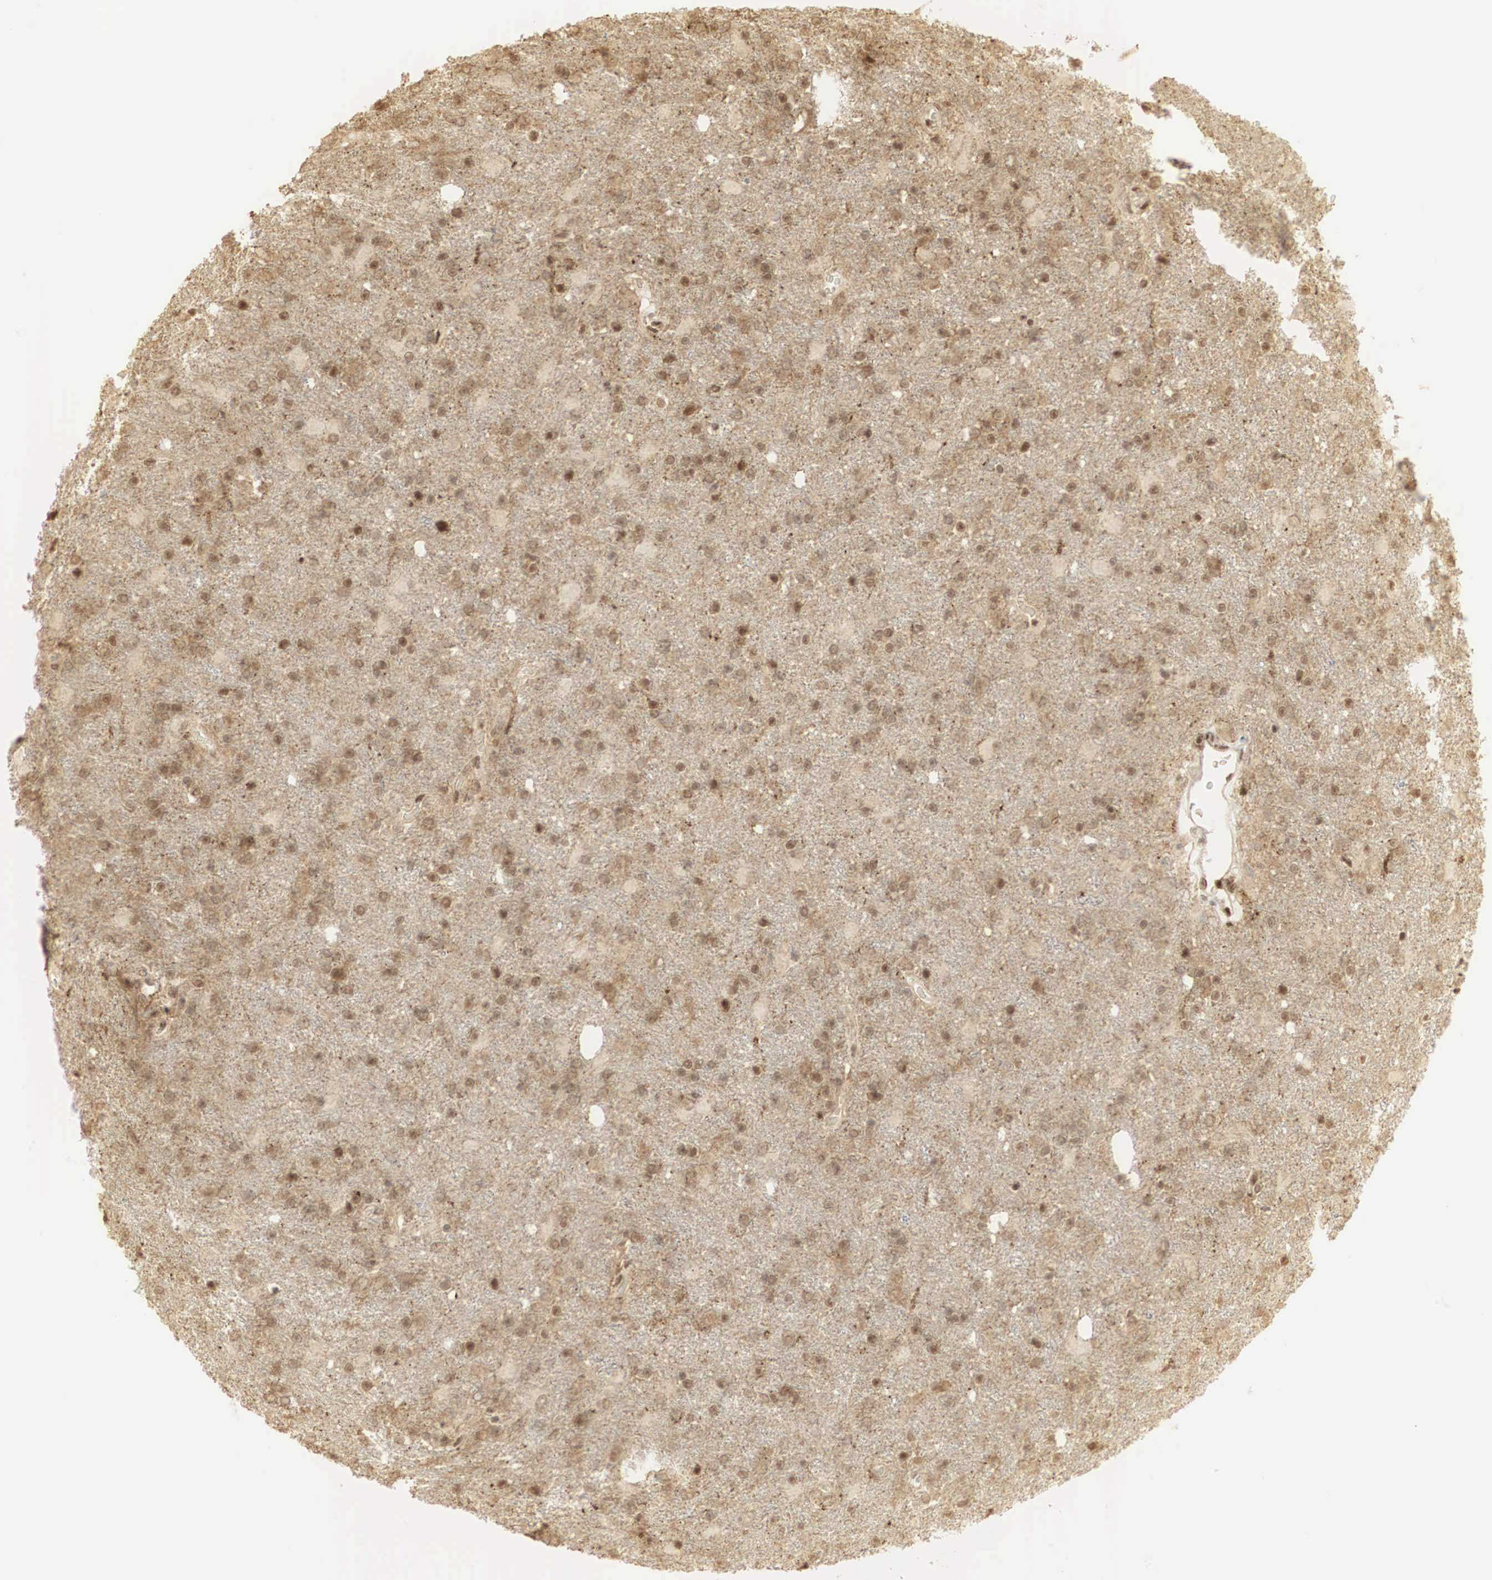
{"staining": {"intensity": "moderate", "quantity": ">75%", "location": "cytoplasmic/membranous,nuclear"}, "tissue": "glioma", "cell_type": "Tumor cells", "image_type": "cancer", "snomed": [{"axis": "morphology", "description": "Glioma, malignant, High grade"}, {"axis": "topography", "description": "Brain"}], "caption": "Protein positivity by IHC demonstrates moderate cytoplasmic/membranous and nuclear staining in about >75% of tumor cells in glioma. The staining was performed using DAB (3,3'-diaminobenzidine) to visualize the protein expression in brown, while the nuclei were stained in blue with hematoxylin (Magnification: 20x).", "gene": "RNF113A", "patient": {"sex": "male", "age": 68}}